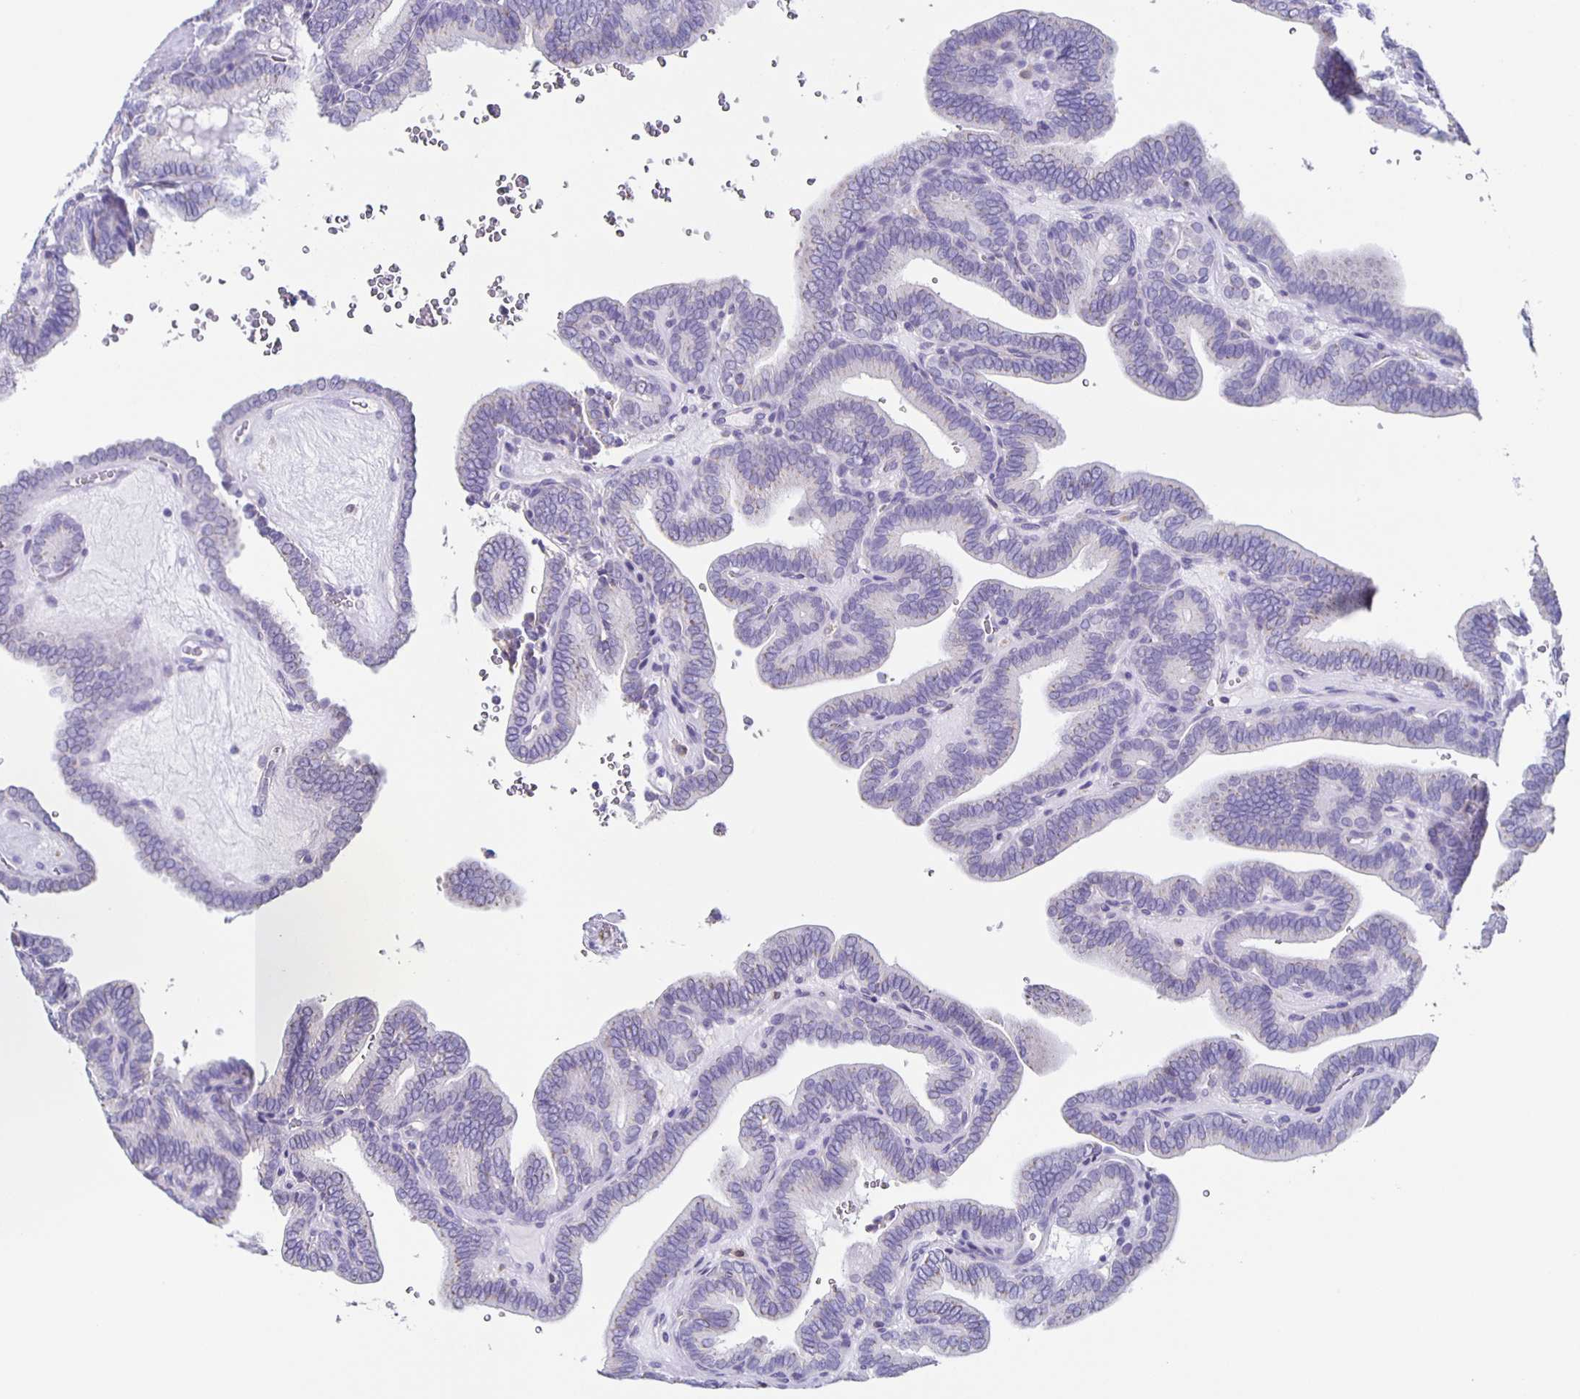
{"staining": {"intensity": "negative", "quantity": "none", "location": "none"}, "tissue": "thyroid cancer", "cell_type": "Tumor cells", "image_type": "cancer", "snomed": [{"axis": "morphology", "description": "Papillary adenocarcinoma, NOS"}, {"axis": "topography", "description": "Thyroid gland"}], "caption": "Tumor cells are negative for protein expression in human thyroid cancer (papillary adenocarcinoma). The staining was performed using DAB to visualize the protein expression in brown, while the nuclei were stained in blue with hematoxylin (Magnification: 20x).", "gene": "TPPP", "patient": {"sex": "female", "age": 21}}